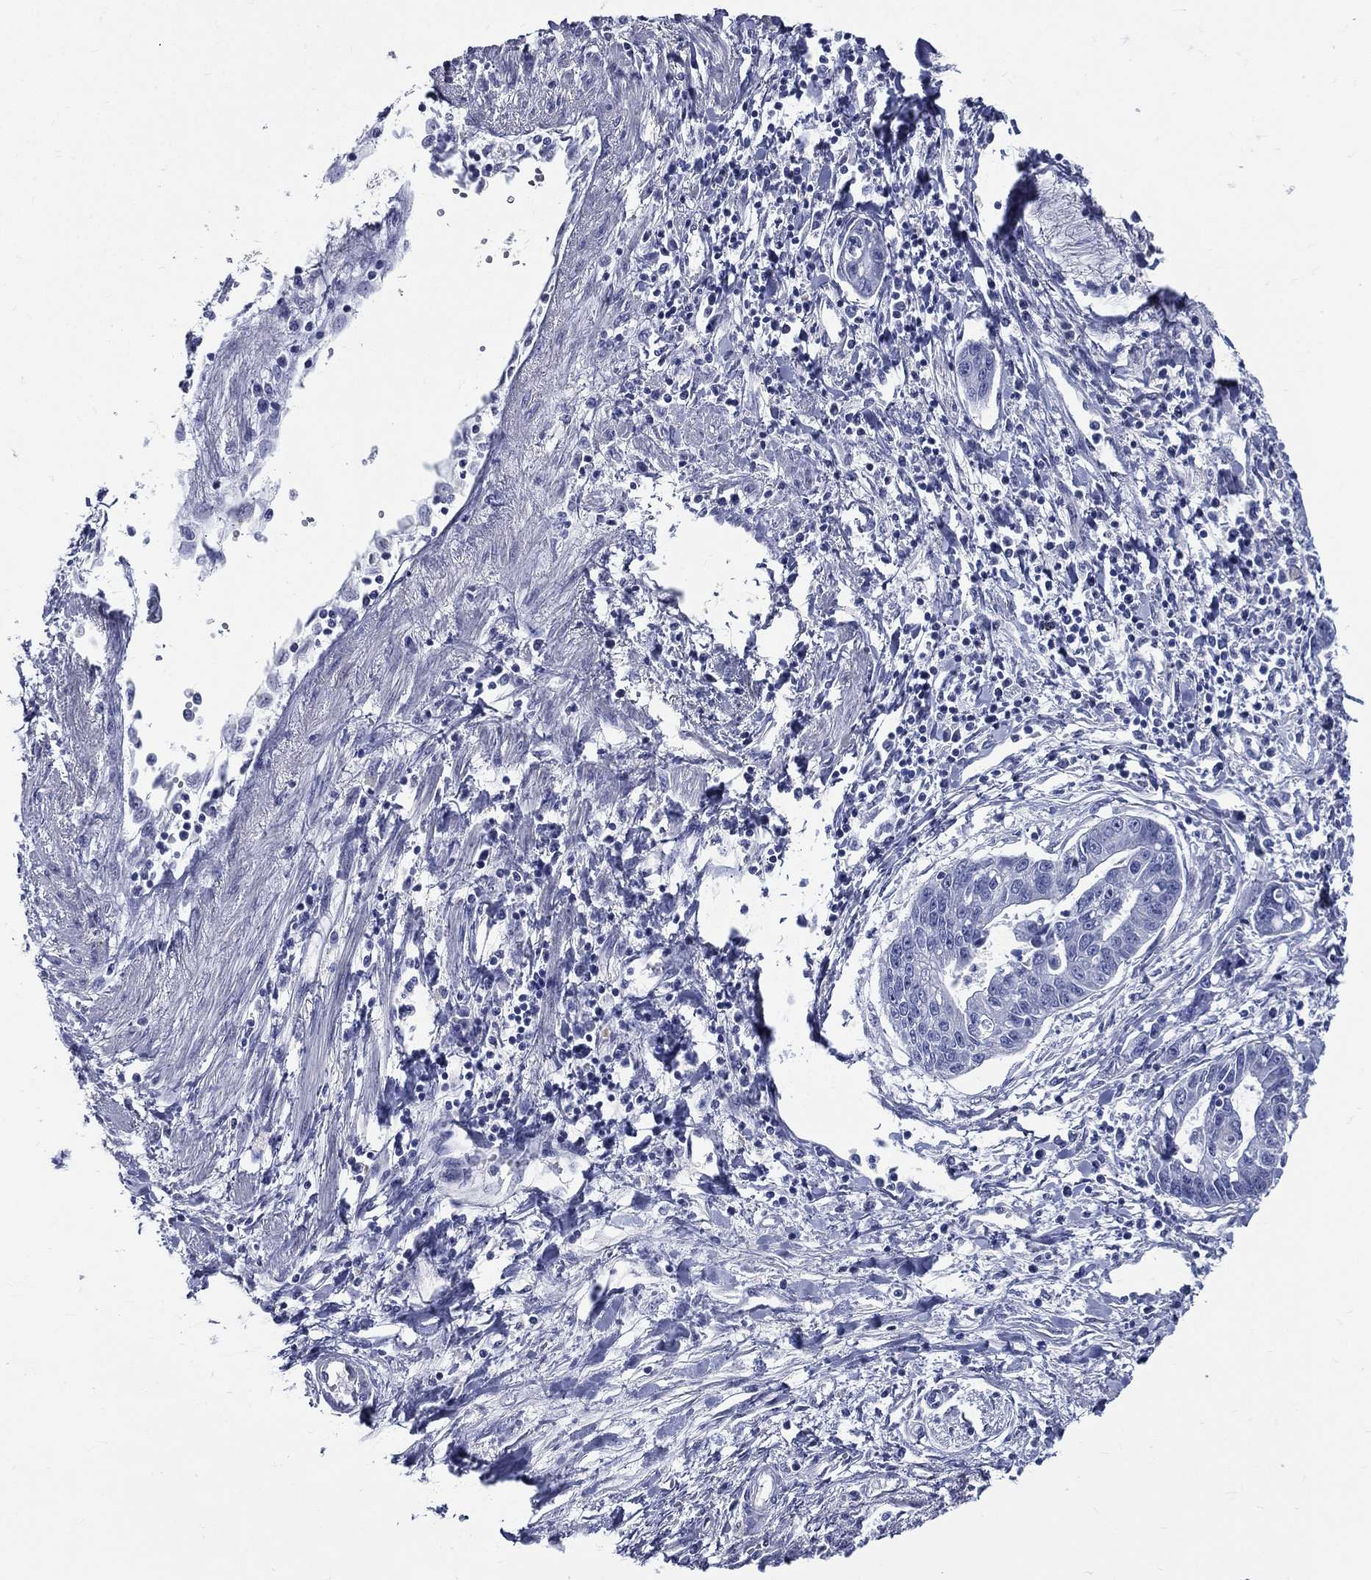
{"staining": {"intensity": "negative", "quantity": "none", "location": "none"}, "tissue": "liver cancer", "cell_type": "Tumor cells", "image_type": "cancer", "snomed": [{"axis": "morphology", "description": "Cholangiocarcinoma"}, {"axis": "topography", "description": "Liver"}], "caption": "Protein analysis of liver cancer shows no significant staining in tumor cells.", "gene": "DPYS", "patient": {"sex": "male", "age": 58}}